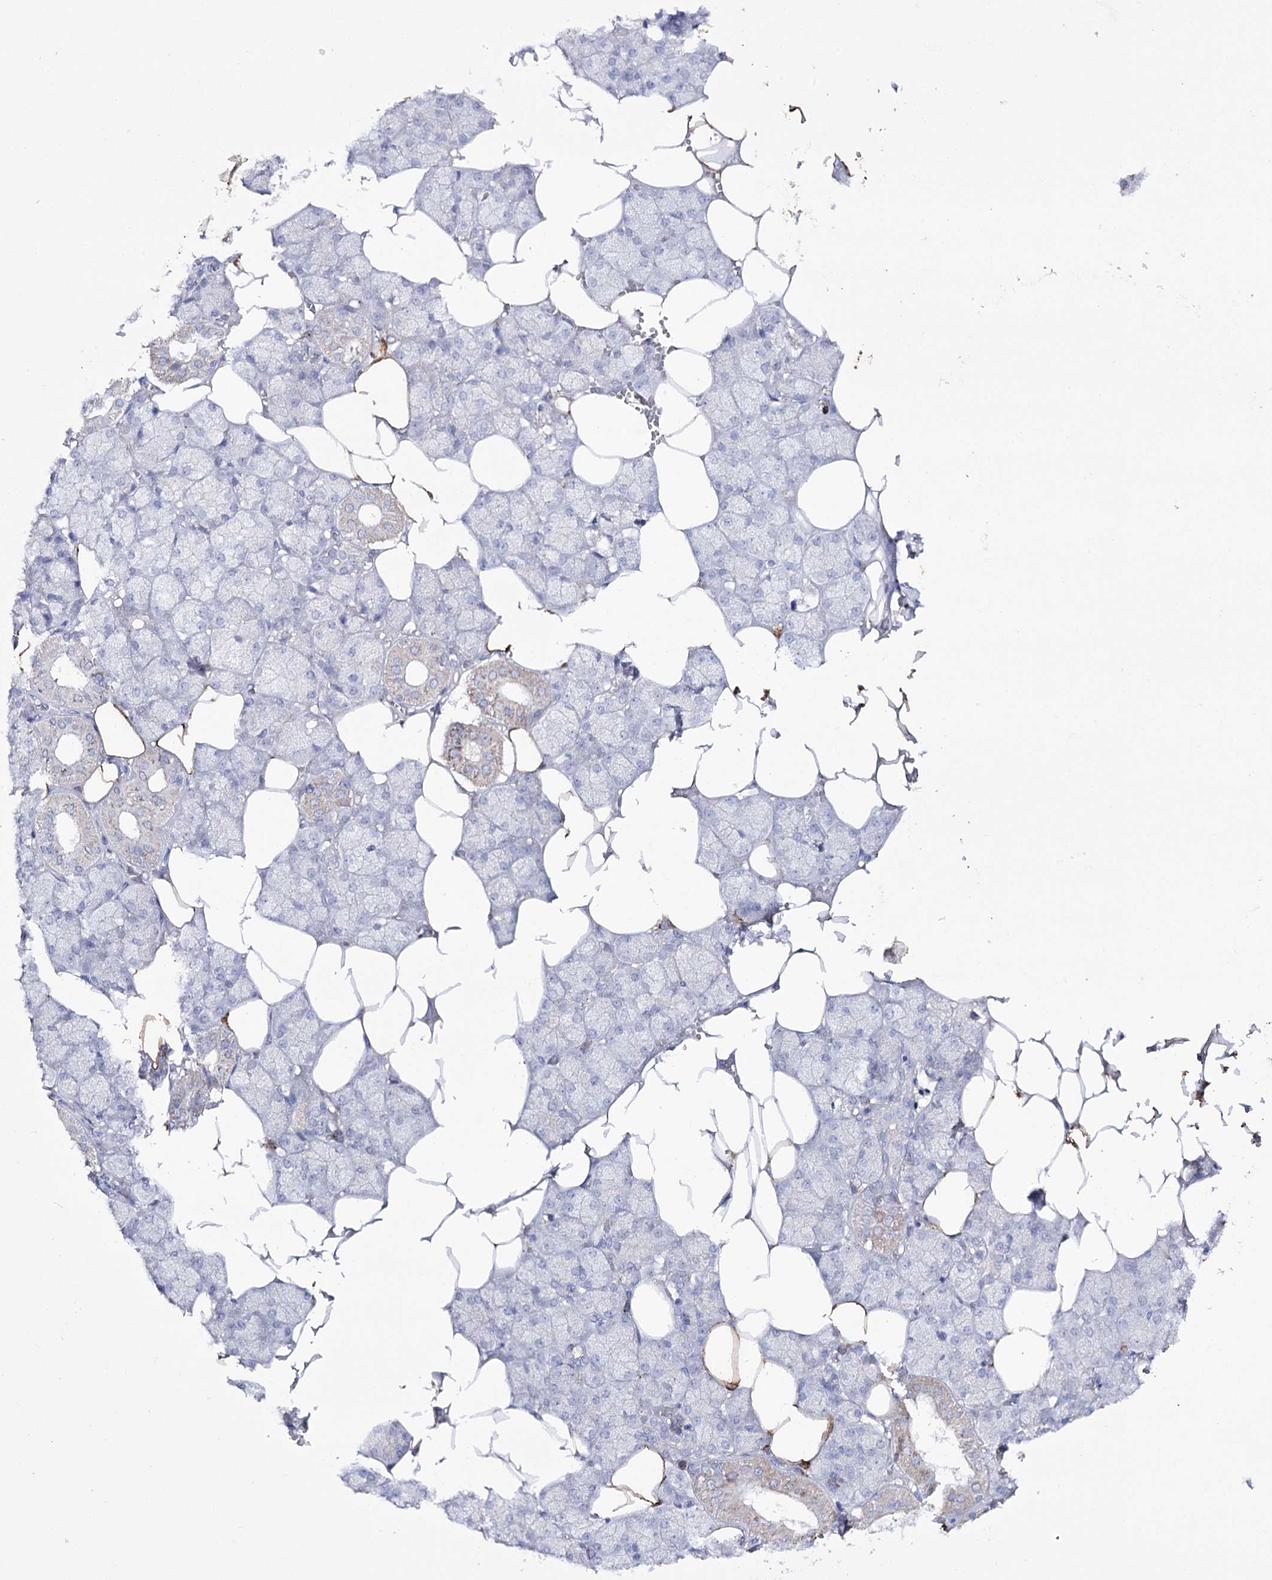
{"staining": {"intensity": "negative", "quantity": "none", "location": "none"}, "tissue": "salivary gland", "cell_type": "Glandular cells", "image_type": "normal", "snomed": [{"axis": "morphology", "description": "Normal tissue, NOS"}, {"axis": "topography", "description": "Salivary gland"}], "caption": "The photomicrograph demonstrates no staining of glandular cells in benign salivary gland. (Stains: DAB IHC with hematoxylin counter stain, Microscopy: brightfield microscopy at high magnification).", "gene": "NAGLU", "patient": {"sex": "male", "age": 62}}